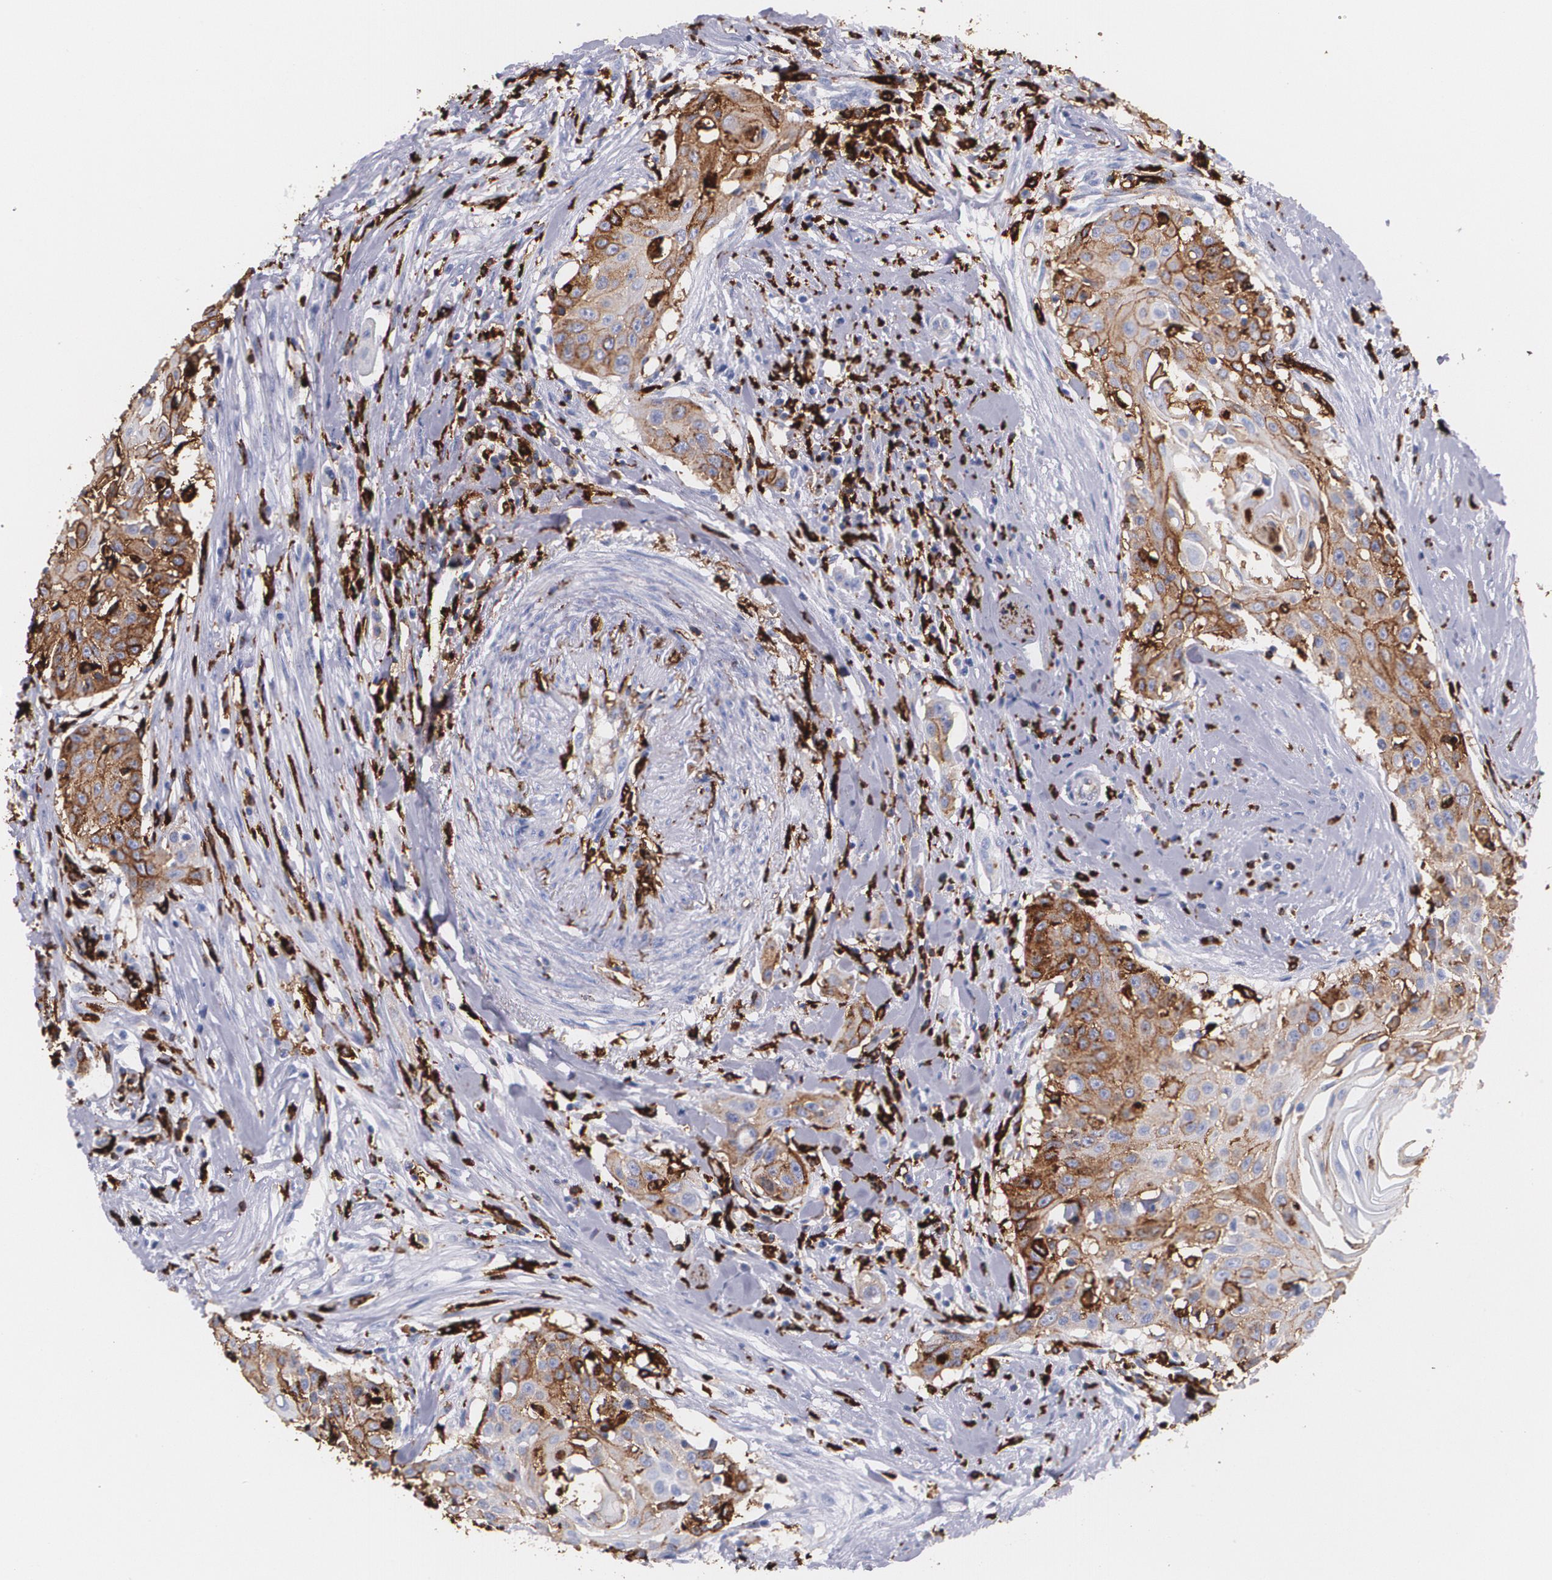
{"staining": {"intensity": "moderate", "quantity": ">75%", "location": "cytoplasmic/membranous"}, "tissue": "head and neck cancer", "cell_type": "Tumor cells", "image_type": "cancer", "snomed": [{"axis": "morphology", "description": "Squamous cell carcinoma, NOS"}, {"axis": "morphology", "description": "Squamous cell carcinoma, metastatic, NOS"}, {"axis": "topography", "description": "Lymph node"}, {"axis": "topography", "description": "Salivary gland"}, {"axis": "topography", "description": "Head-Neck"}], "caption": "Protein staining of head and neck metastatic squamous cell carcinoma tissue exhibits moderate cytoplasmic/membranous expression in approximately >75% of tumor cells.", "gene": "HLA-DRA", "patient": {"sex": "female", "age": 74}}